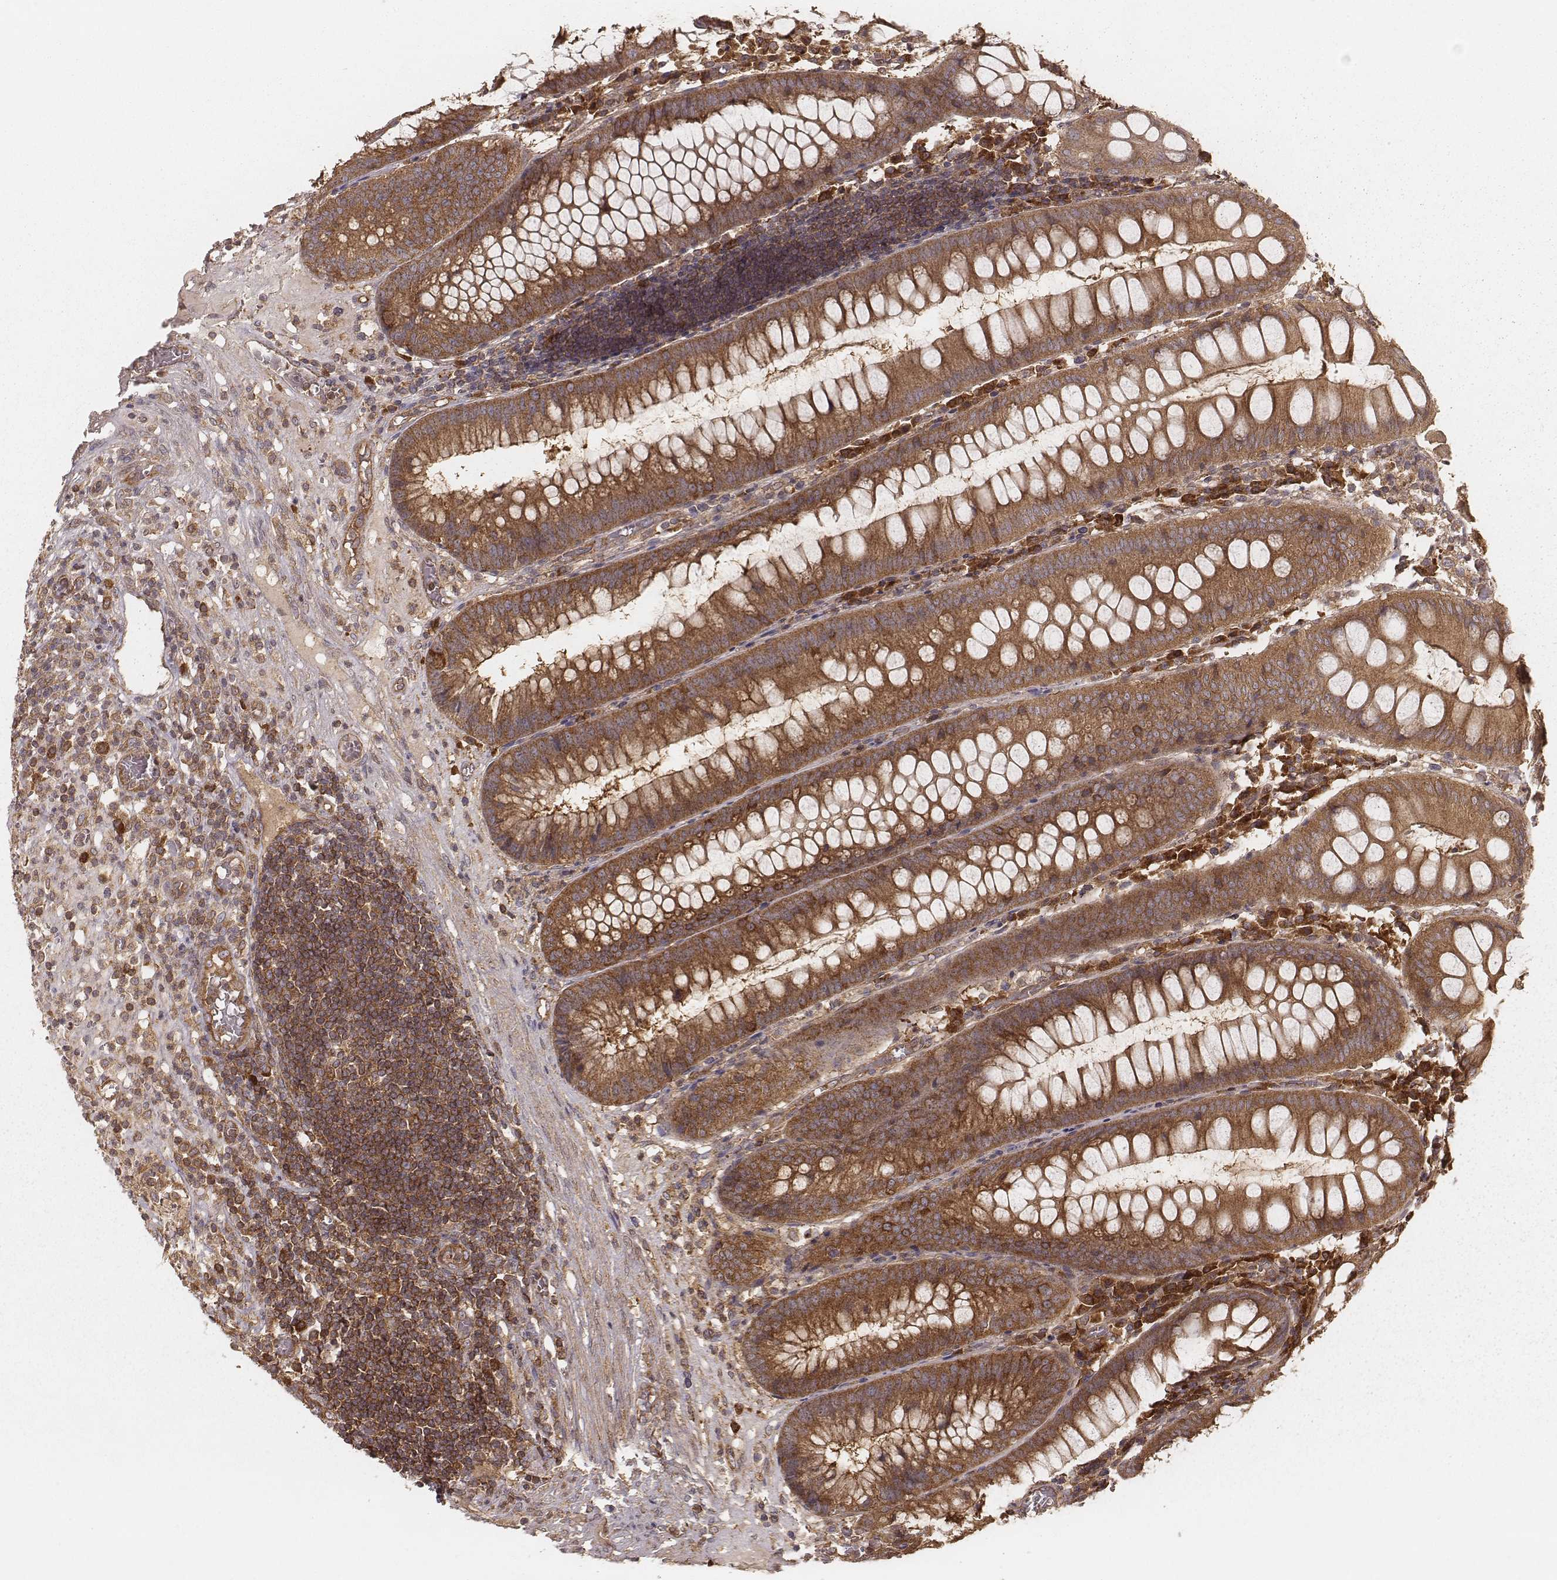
{"staining": {"intensity": "moderate", "quantity": ">75%", "location": "cytoplasmic/membranous"}, "tissue": "appendix", "cell_type": "Glandular cells", "image_type": "normal", "snomed": [{"axis": "morphology", "description": "Normal tissue, NOS"}, {"axis": "morphology", "description": "Inflammation, NOS"}, {"axis": "topography", "description": "Appendix"}], "caption": "Protein positivity by immunohistochemistry (IHC) shows moderate cytoplasmic/membranous positivity in about >75% of glandular cells in unremarkable appendix. Nuclei are stained in blue.", "gene": "CARS1", "patient": {"sex": "male", "age": 16}}